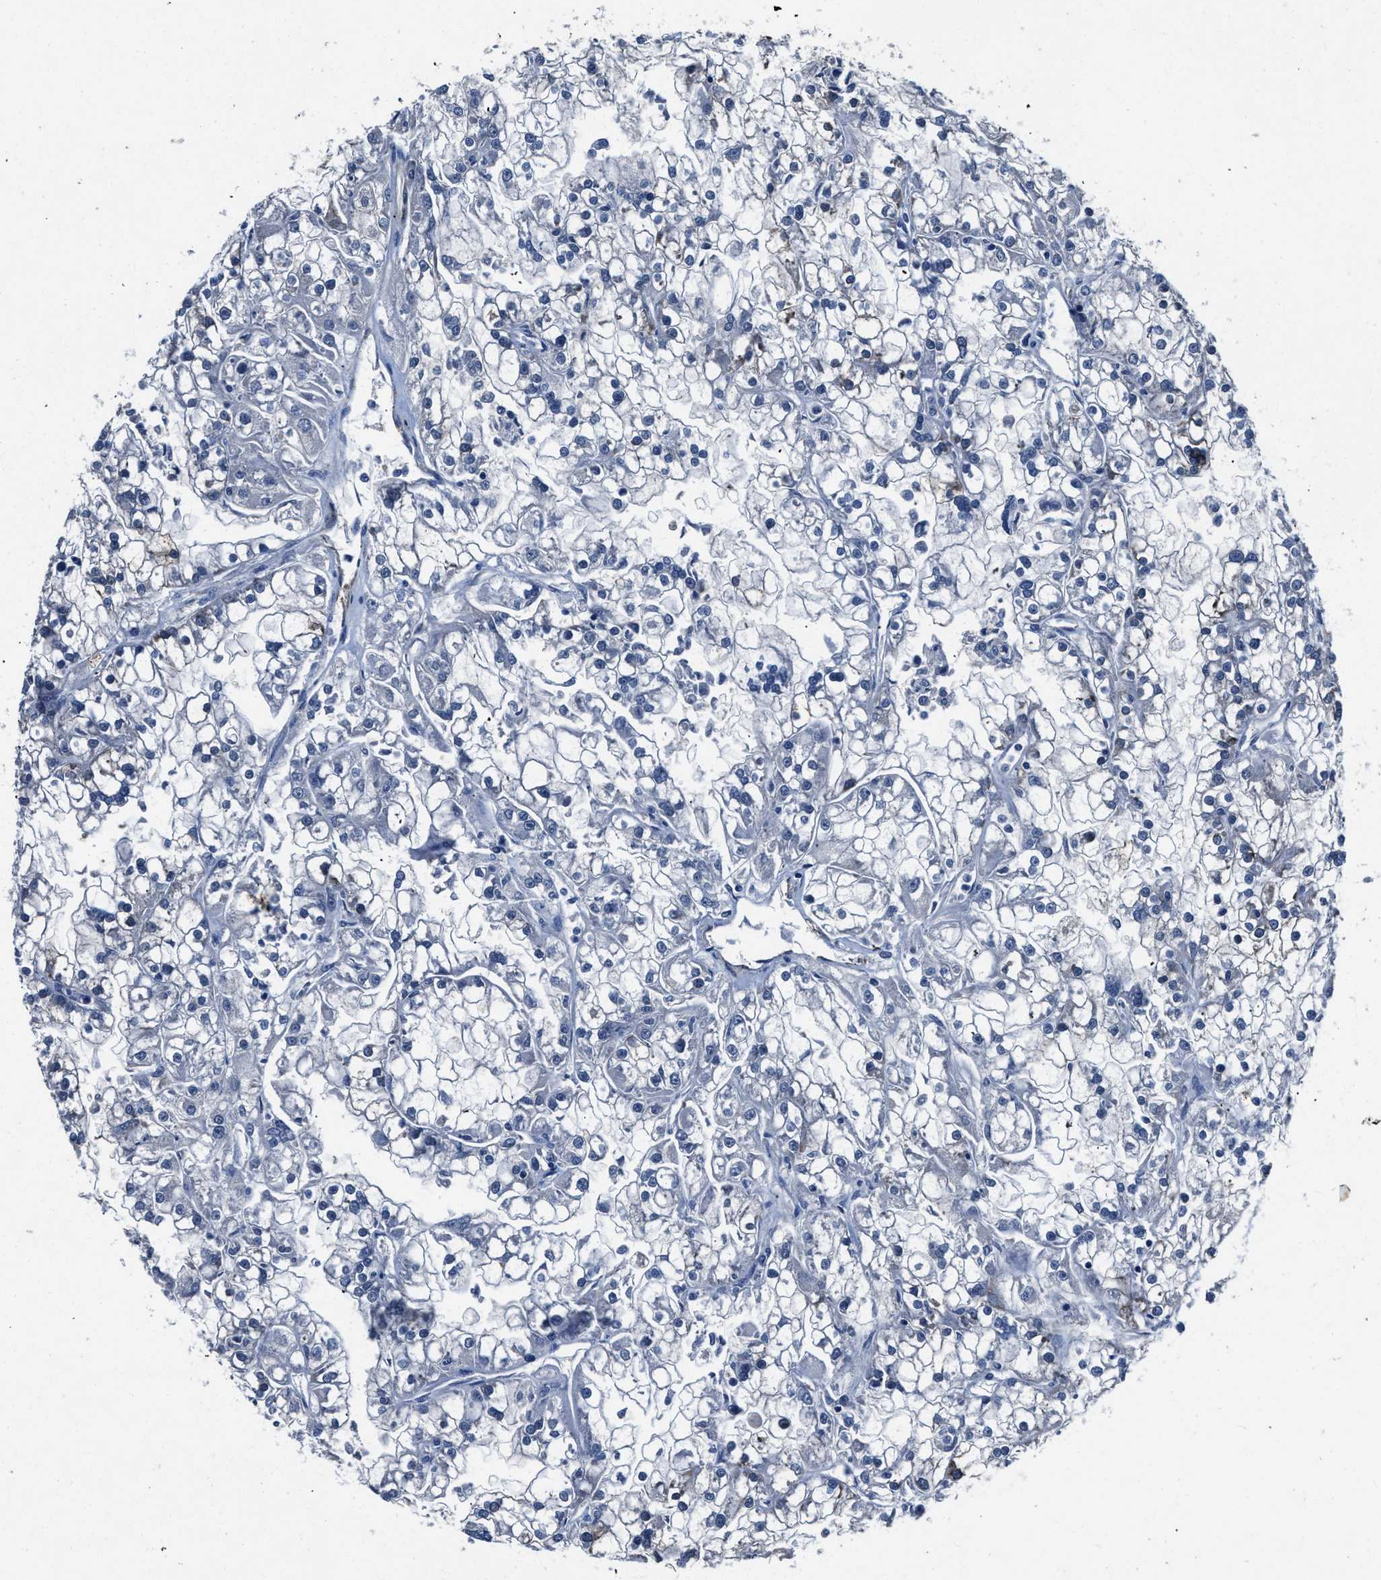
{"staining": {"intensity": "negative", "quantity": "none", "location": "none"}, "tissue": "renal cancer", "cell_type": "Tumor cells", "image_type": "cancer", "snomed": [{"axis": "morphology", "description": "Adenocarcinoma, NOS"}, {"axis": "topography", "description": "Kidney"}], "caption": "This is an immunohistochemistry (IHC) photomicrograph of adenocarcinoma (renal). There is no expression in tumor cells.", "gene": "LANCL2", "patient": {"sex": "female", "age": 52}}